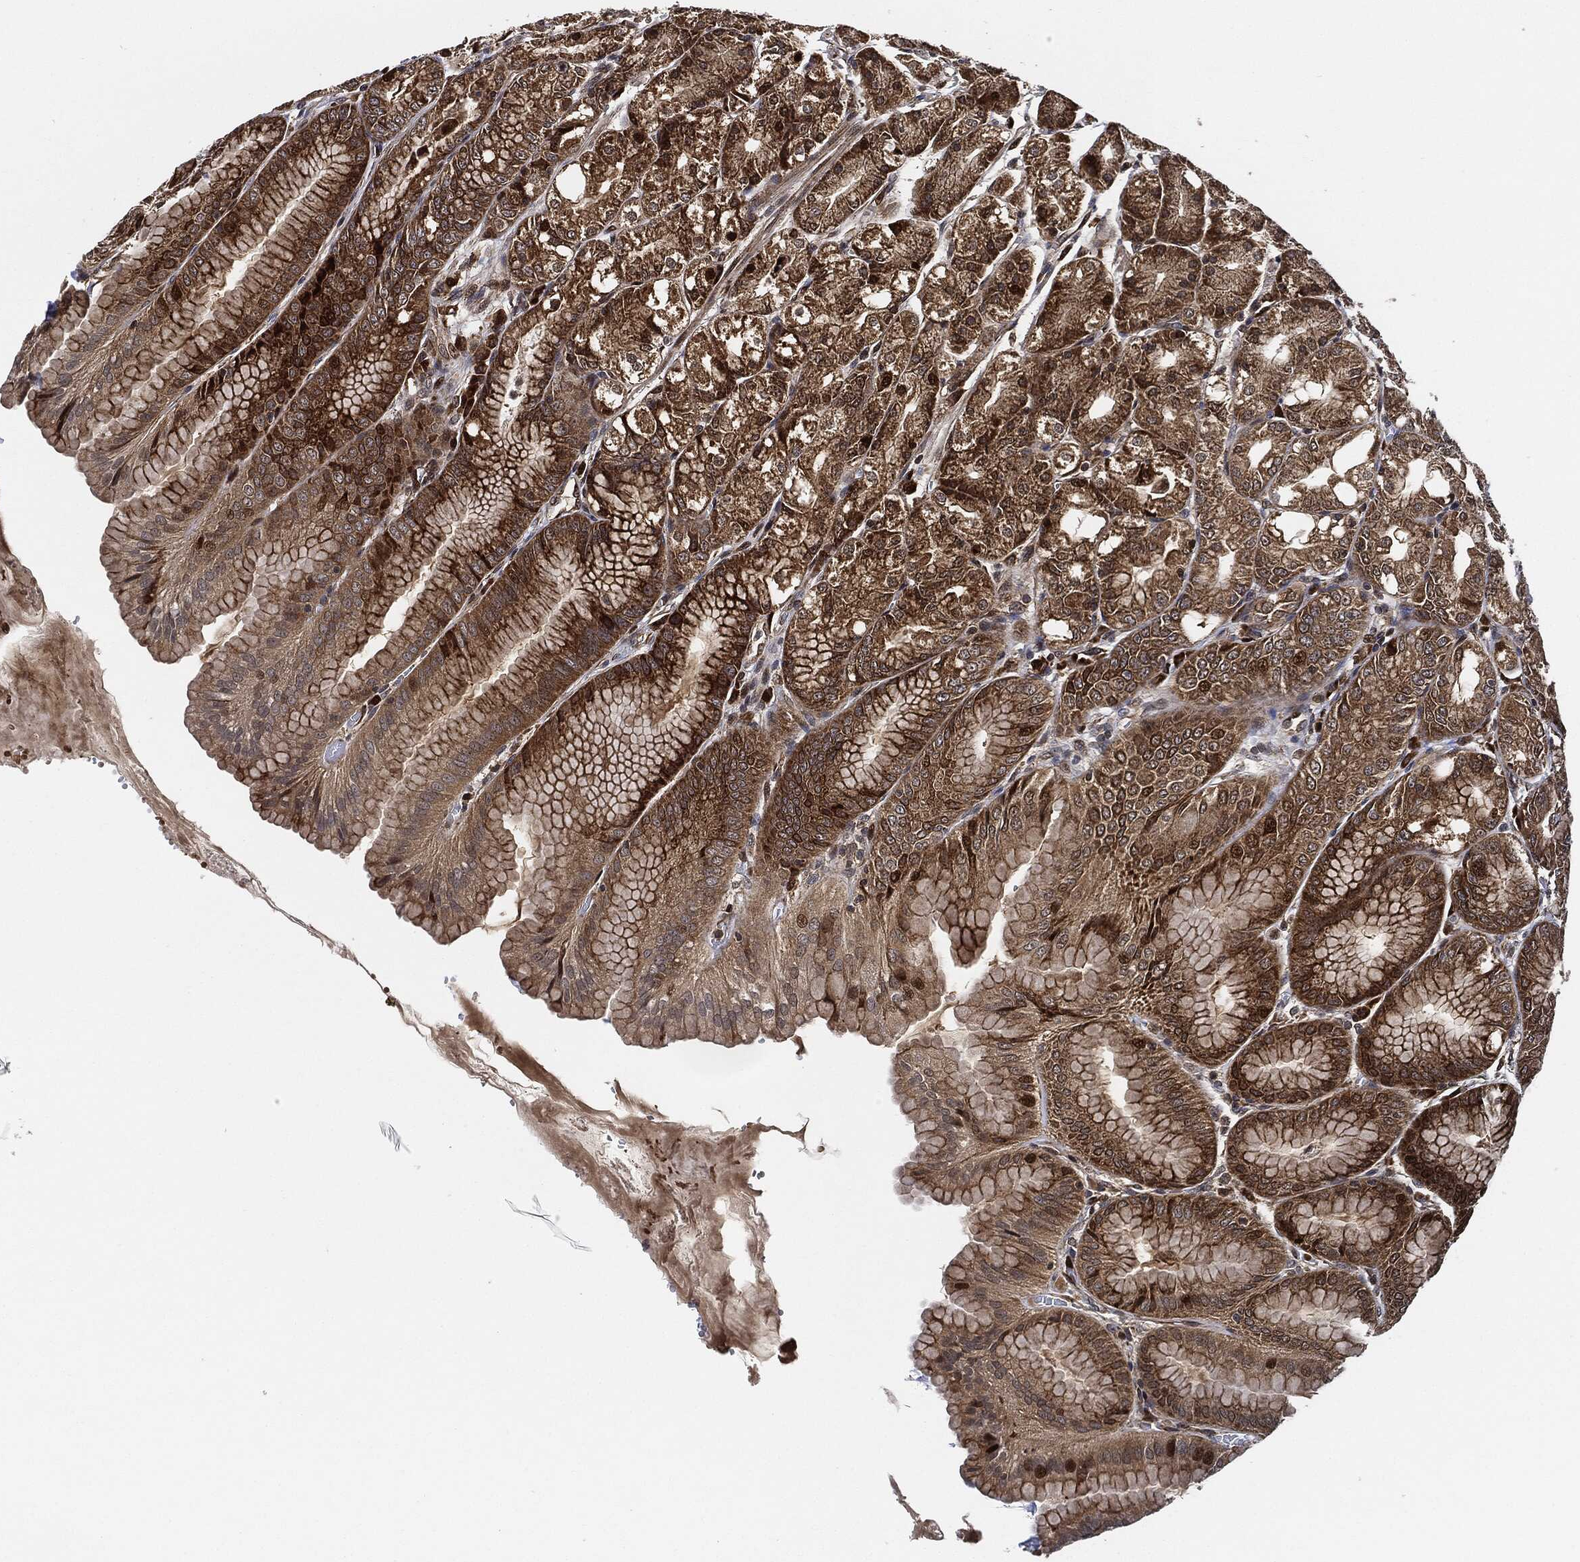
{"staining": {"intensity": "moderate", "quantity": ">75%", "location": "cytoplasmic/membranous"}, "tissue": "stomach", "cell_type": "Glandular cells", "image_type": "normal", "snomed": [{"axis": "morphology", "description": "Normal tissue, NOS"}, {"axis": "topography", "description": "Stomach"}], "caption": "Benign stomach demonstrates moderate cytoplasmic/membranous expression in about >75% of glandular cells.", "gene": "RNASEL", "patient": {"sex": "male", "age": 71}}